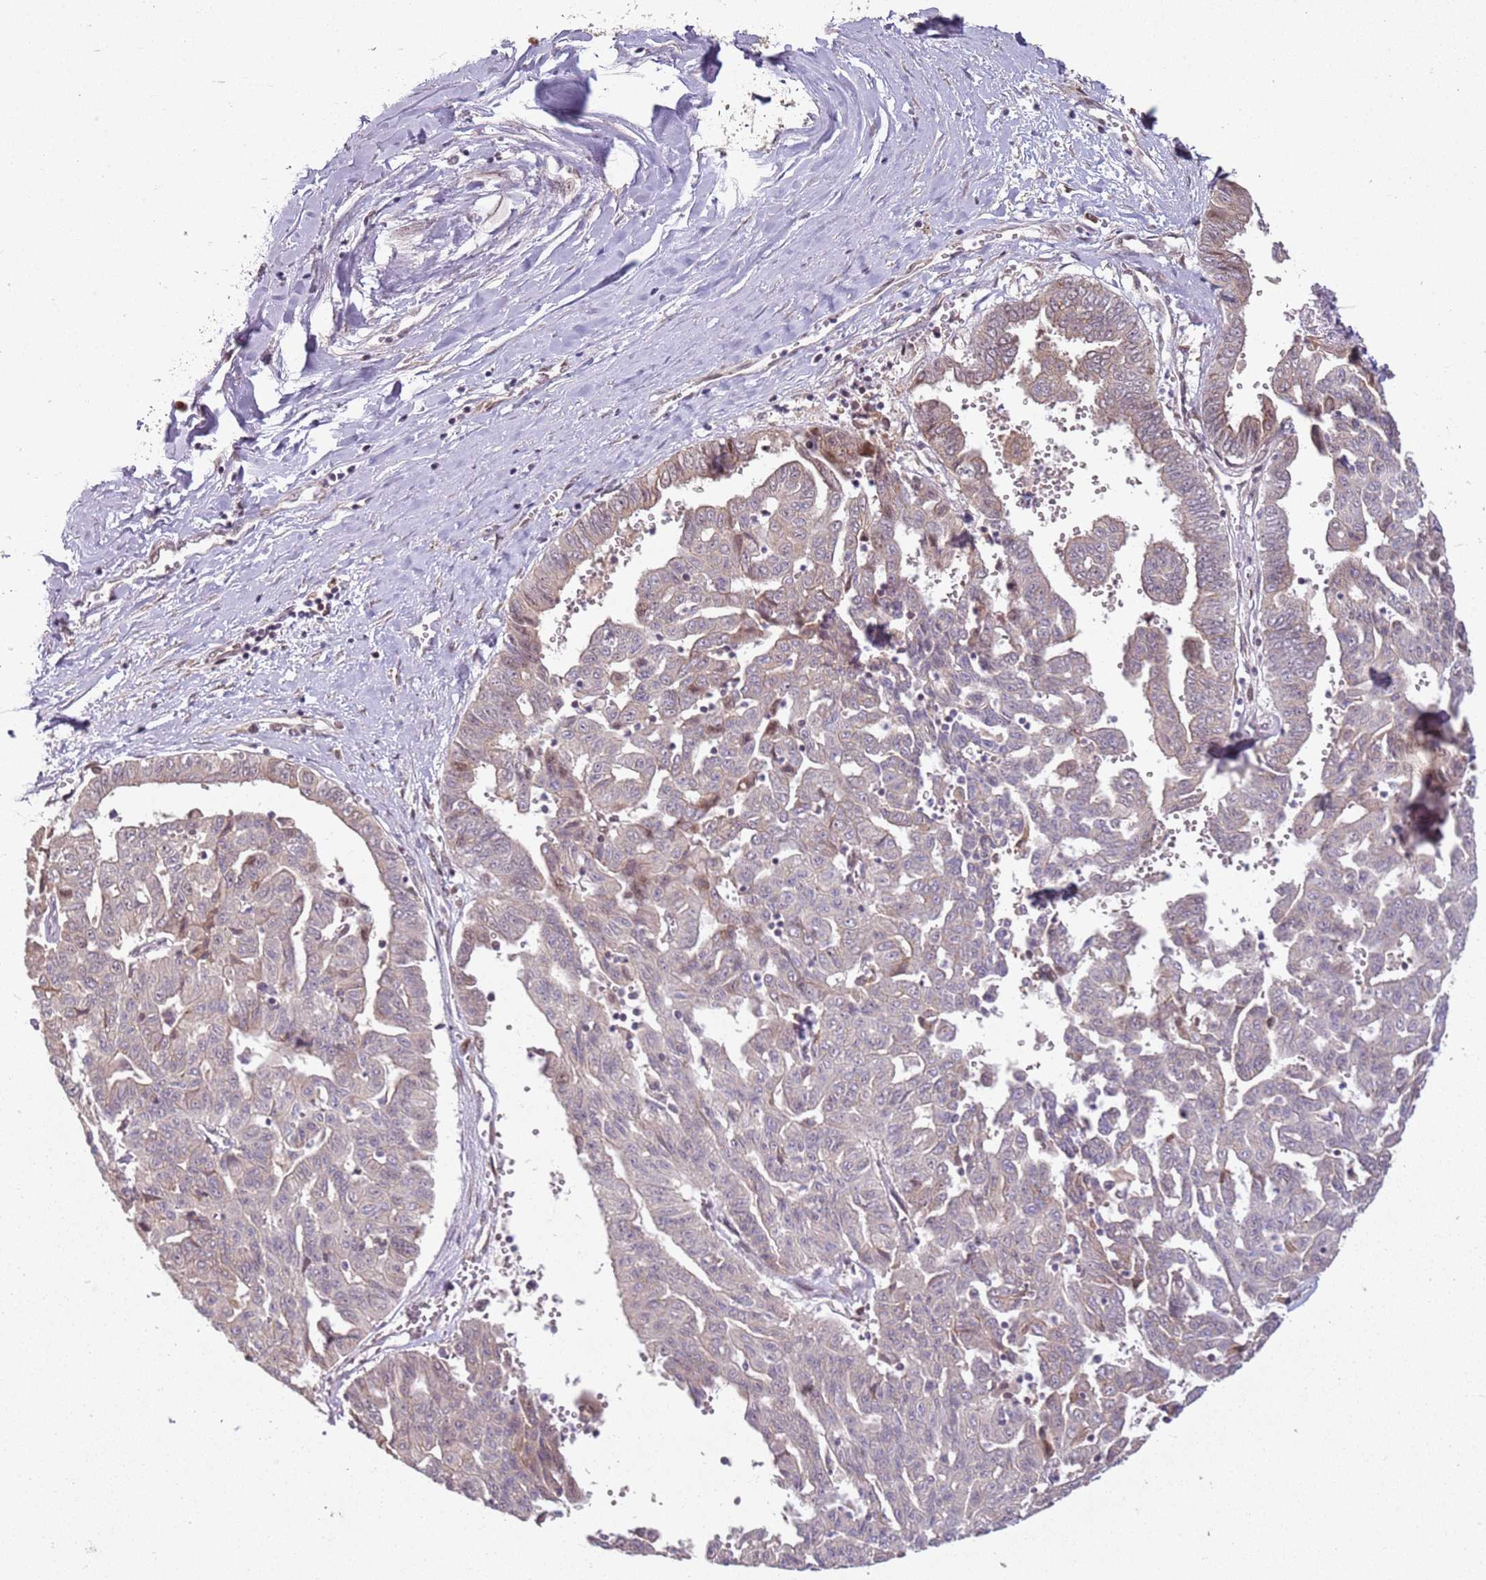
{"staining": {"intensity": "weak", "quantity": "25%-75%", "location": "cytoplasmic/membranous"}, "tissue": "liver cancer", "cell_type": "Tumor cells", "image_type": "cancer", "snomed": [{"axis": "morphology", "description": "Cholangiocarcinoma"}, {"axis": "topography", "description": "Liver"}], "caption": "IHC micrograph of human cholangiocarcinoma (liver) stained for a protein (brown), which exhibits low levels of weak cytoplasmic/membranous positivity in about 25%-75% of tumor cells.", "gene": "CHURC1", "patient": {"sex": "female", "age": 77}}